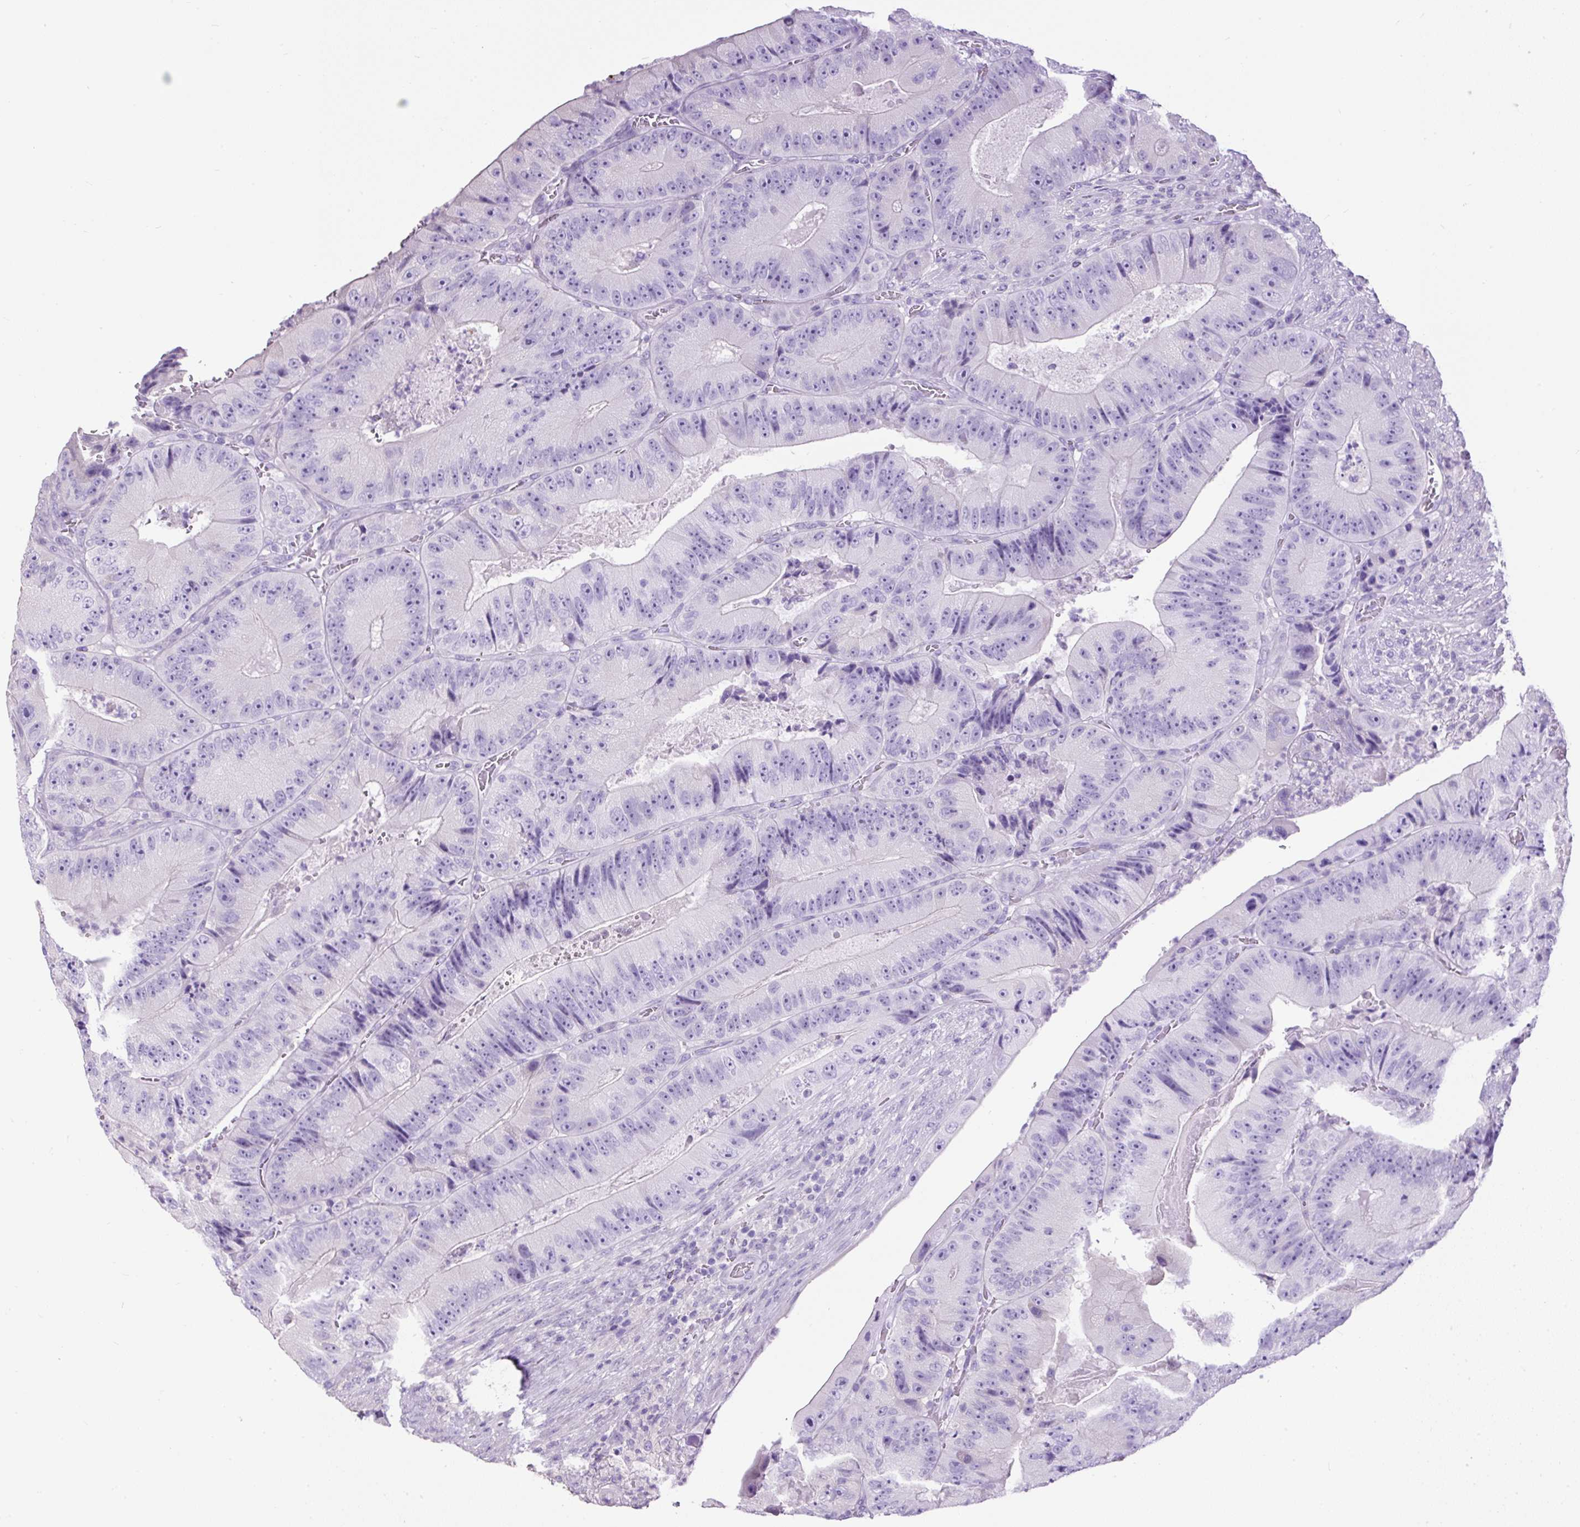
{"staining": {"intensity": "negative", "quantity": "none", "location": "none"}, "tissue": "colorectal cancer", "cell_type": "Tumor cells", "image_type": "cancer", "snomed": [{"axis": "morphology", "description": "Adenocarcinoma, NOS"}, {"axis": "topography", "description": "Colon"}], "caption": "IHC image of neoplastic tissue: human colorectal cancer (adenocarcinoma) stained with DAB exhibits no significant protein staining in tumor cells. (DAB (3,3'-diaminobenzidine) immunohistochemistry (IHC) with hematoxylin counter stain).", "gene": "PDIA2", "patient": {"sex": "female", "age": 86}}